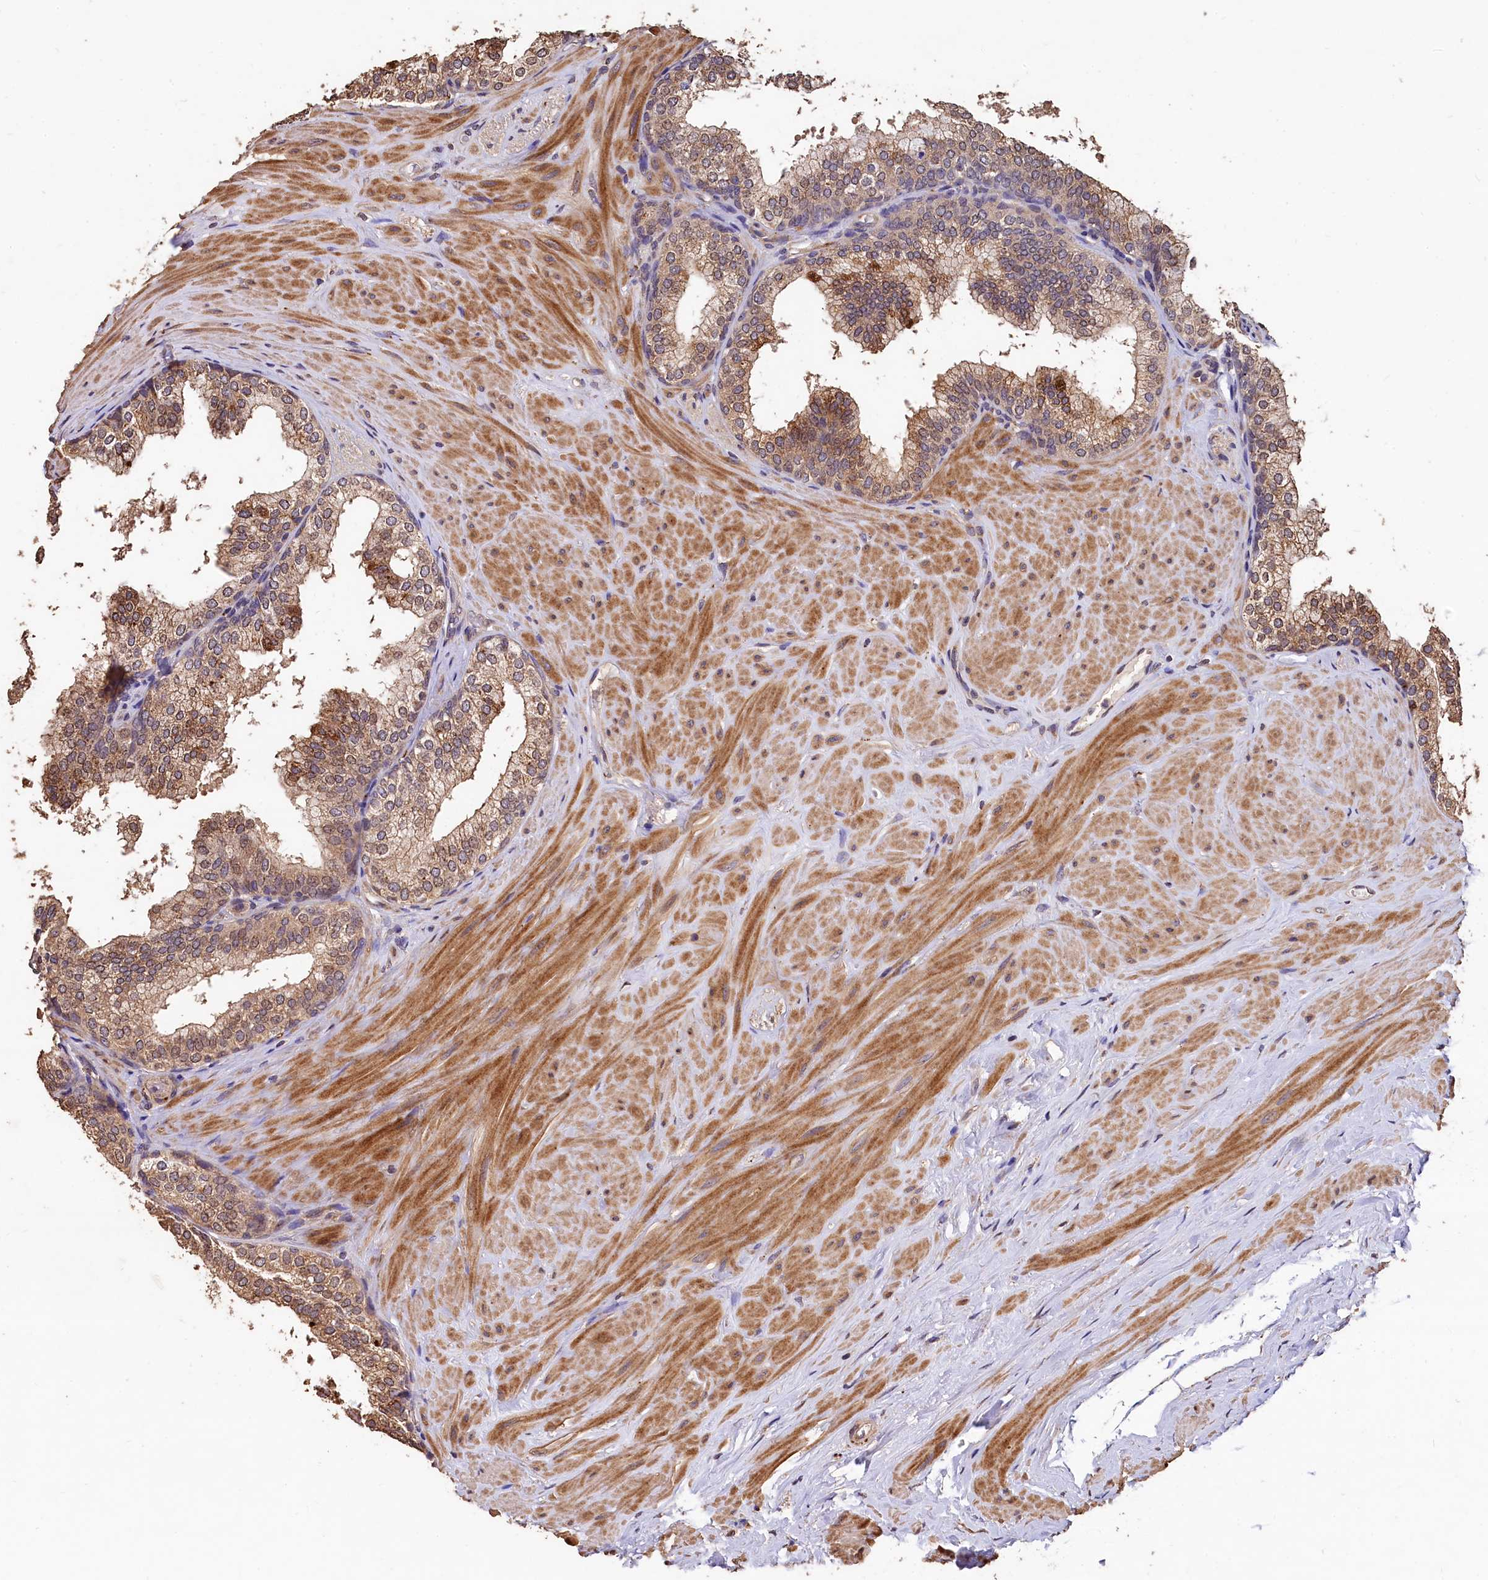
{"staining": {"intensity": "moderate", "quantity": ">75%", "location": "cytoplasmic/membranous"}, "tissue": "prostate", "cell_type": "Glandular cells", "image_type": "normal", "snomed": [{"axis": "morphology", "description": "Normal tissue, NOS"}, {"axis": "topography", "description": "Prostate"}], "caption": "An immunohistochemistry image of normal tissue is shown. Protein staining in brown highlights moderate cytoplasmic/membranous positivity in prostate within glandular cells. (IHC, brightfield microscopy, high magnification).", "gene": "LSM4", "patient": {"sex": "male", "age": 60}}